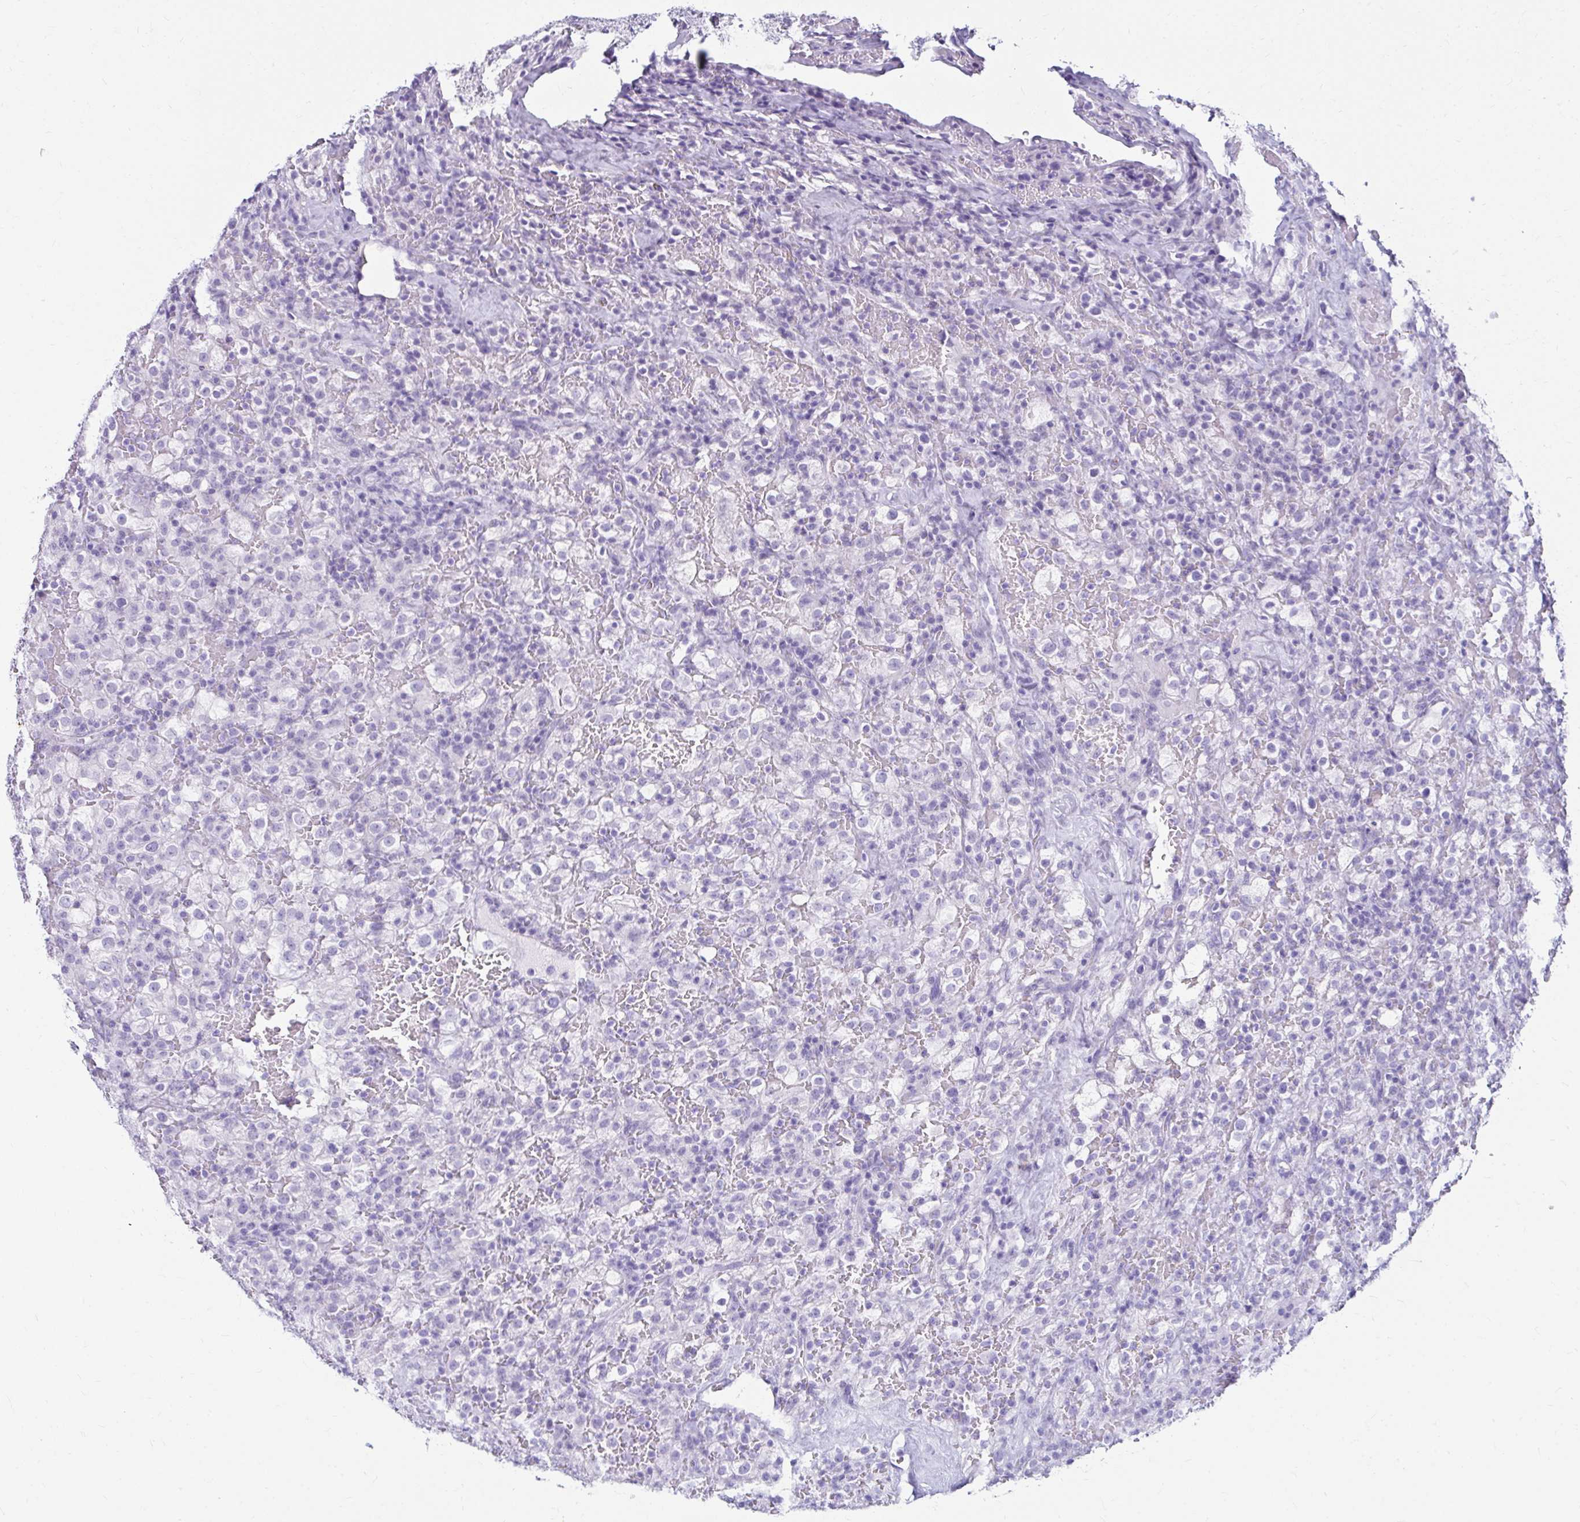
{"staining": {"intensity": "negative", "quantity": "none", "location": "none"}, "tissue": "renal cancer", "cell_type": "Tumor cells", "image_type": "cancer", "snomed": [{"axis": "morphology", "description": "Adenocarcinoma, NOS"}, {"axis": "topography", "description": "Kidney"}], "caption": "IHC histopathology image of neoplastic tissue: human adenocarcinoma (renal) stained with DAB displays no significant protein expression in tumor cells.", "gene": "ATP4B", "patient": {"sex": "female", "age": 74}}